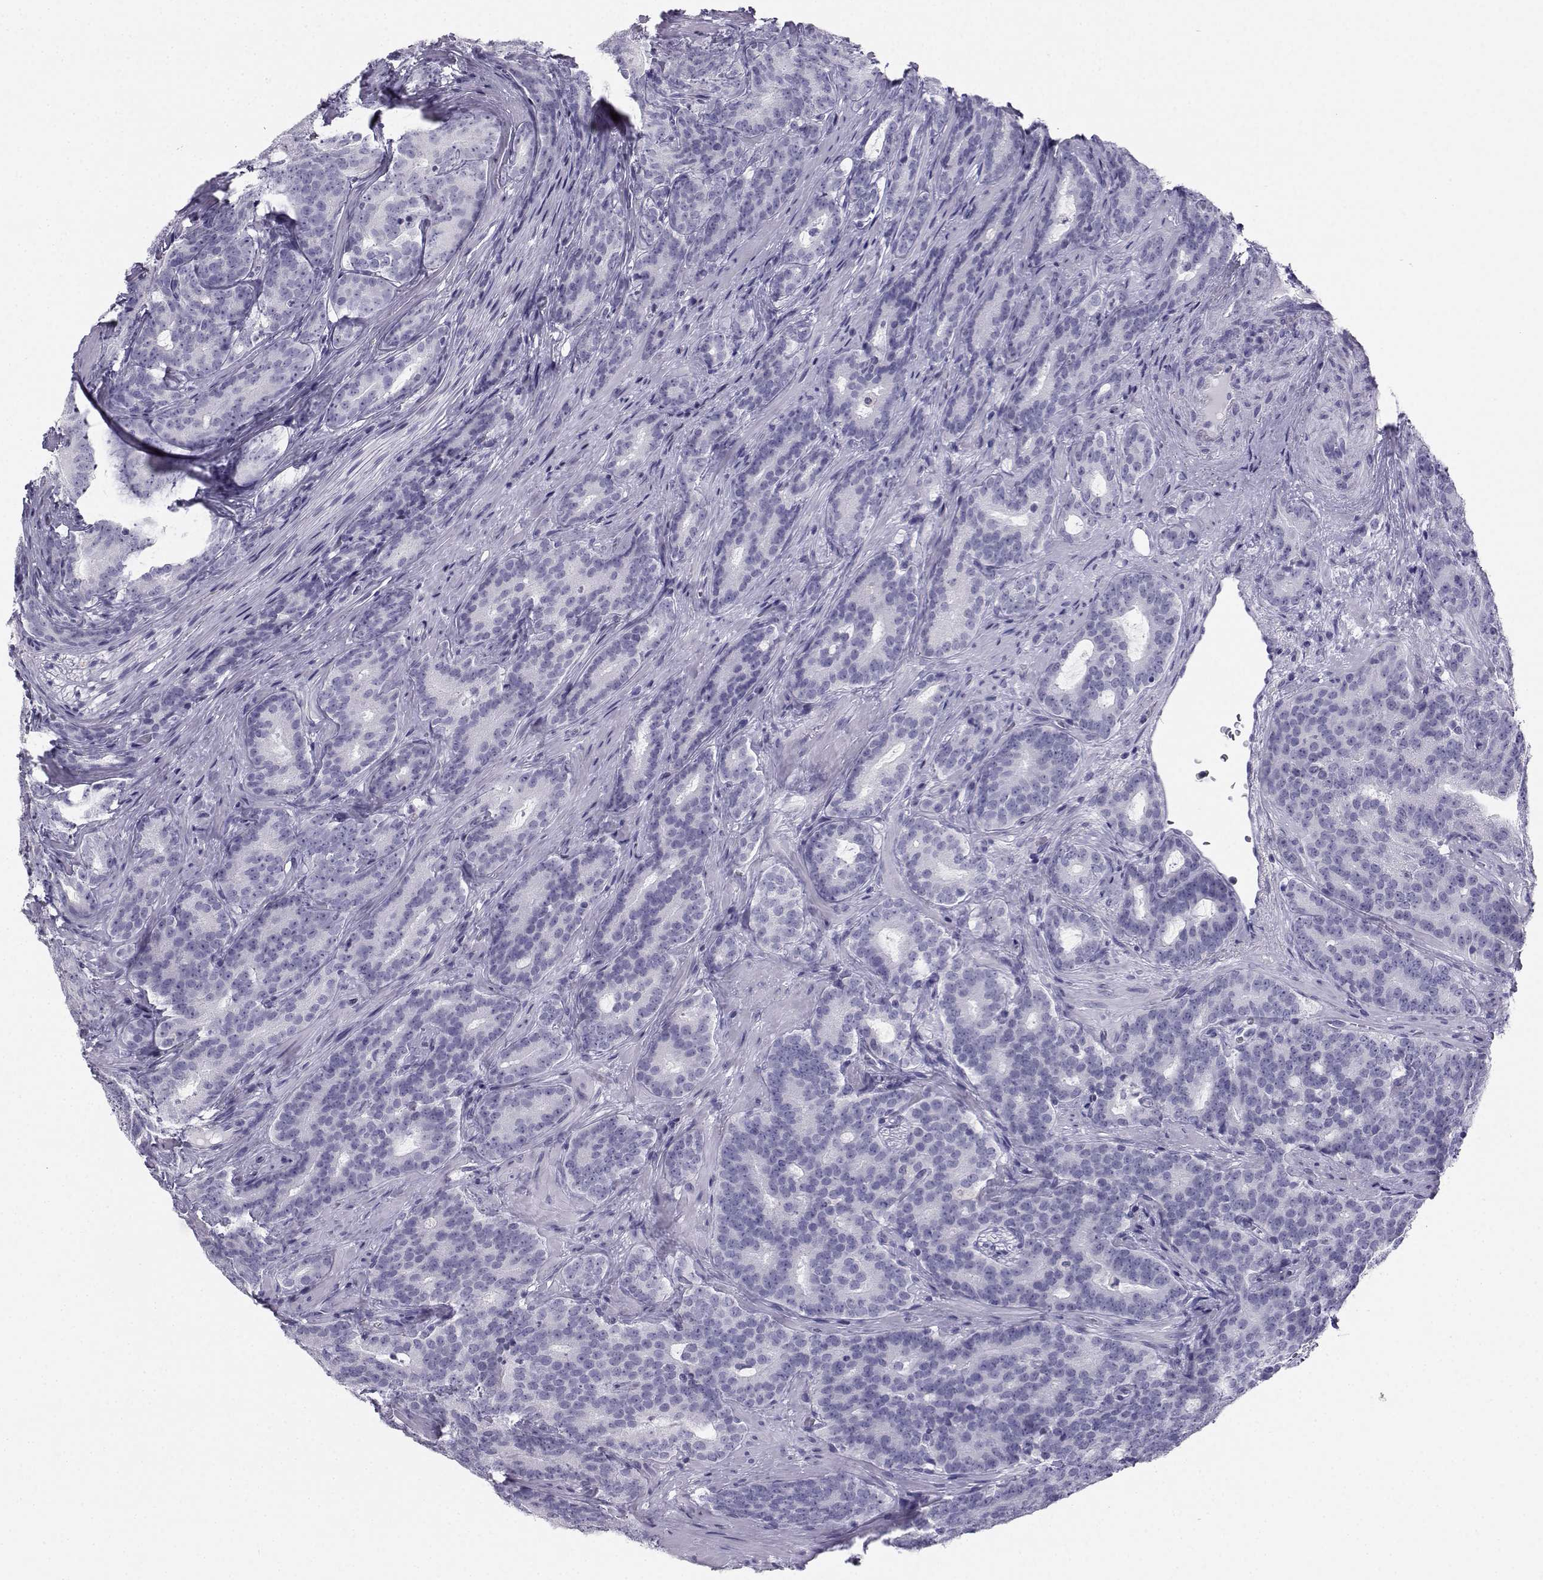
{"staining": {"intensity": "negative", "quantity": "none", "location": "none"}, "tissue": "prostate cancer", "cell_type": "Tumor cells", "image_type": "cancer", "snomed": [{"axis": "morphology", "description": "Adenocarcinoma, NOS"}, {"axis": "topography", "description": "Prostate"}], "caption": "This micrograph is of adenocarcinoma (prostate) stained with immunohistochemistry to label a protein in brown with the nuclei are counter-stained blue. There is no staining in tumor cells.", "gene": "SST", "patient": {"sex": "male", "age": 71}}